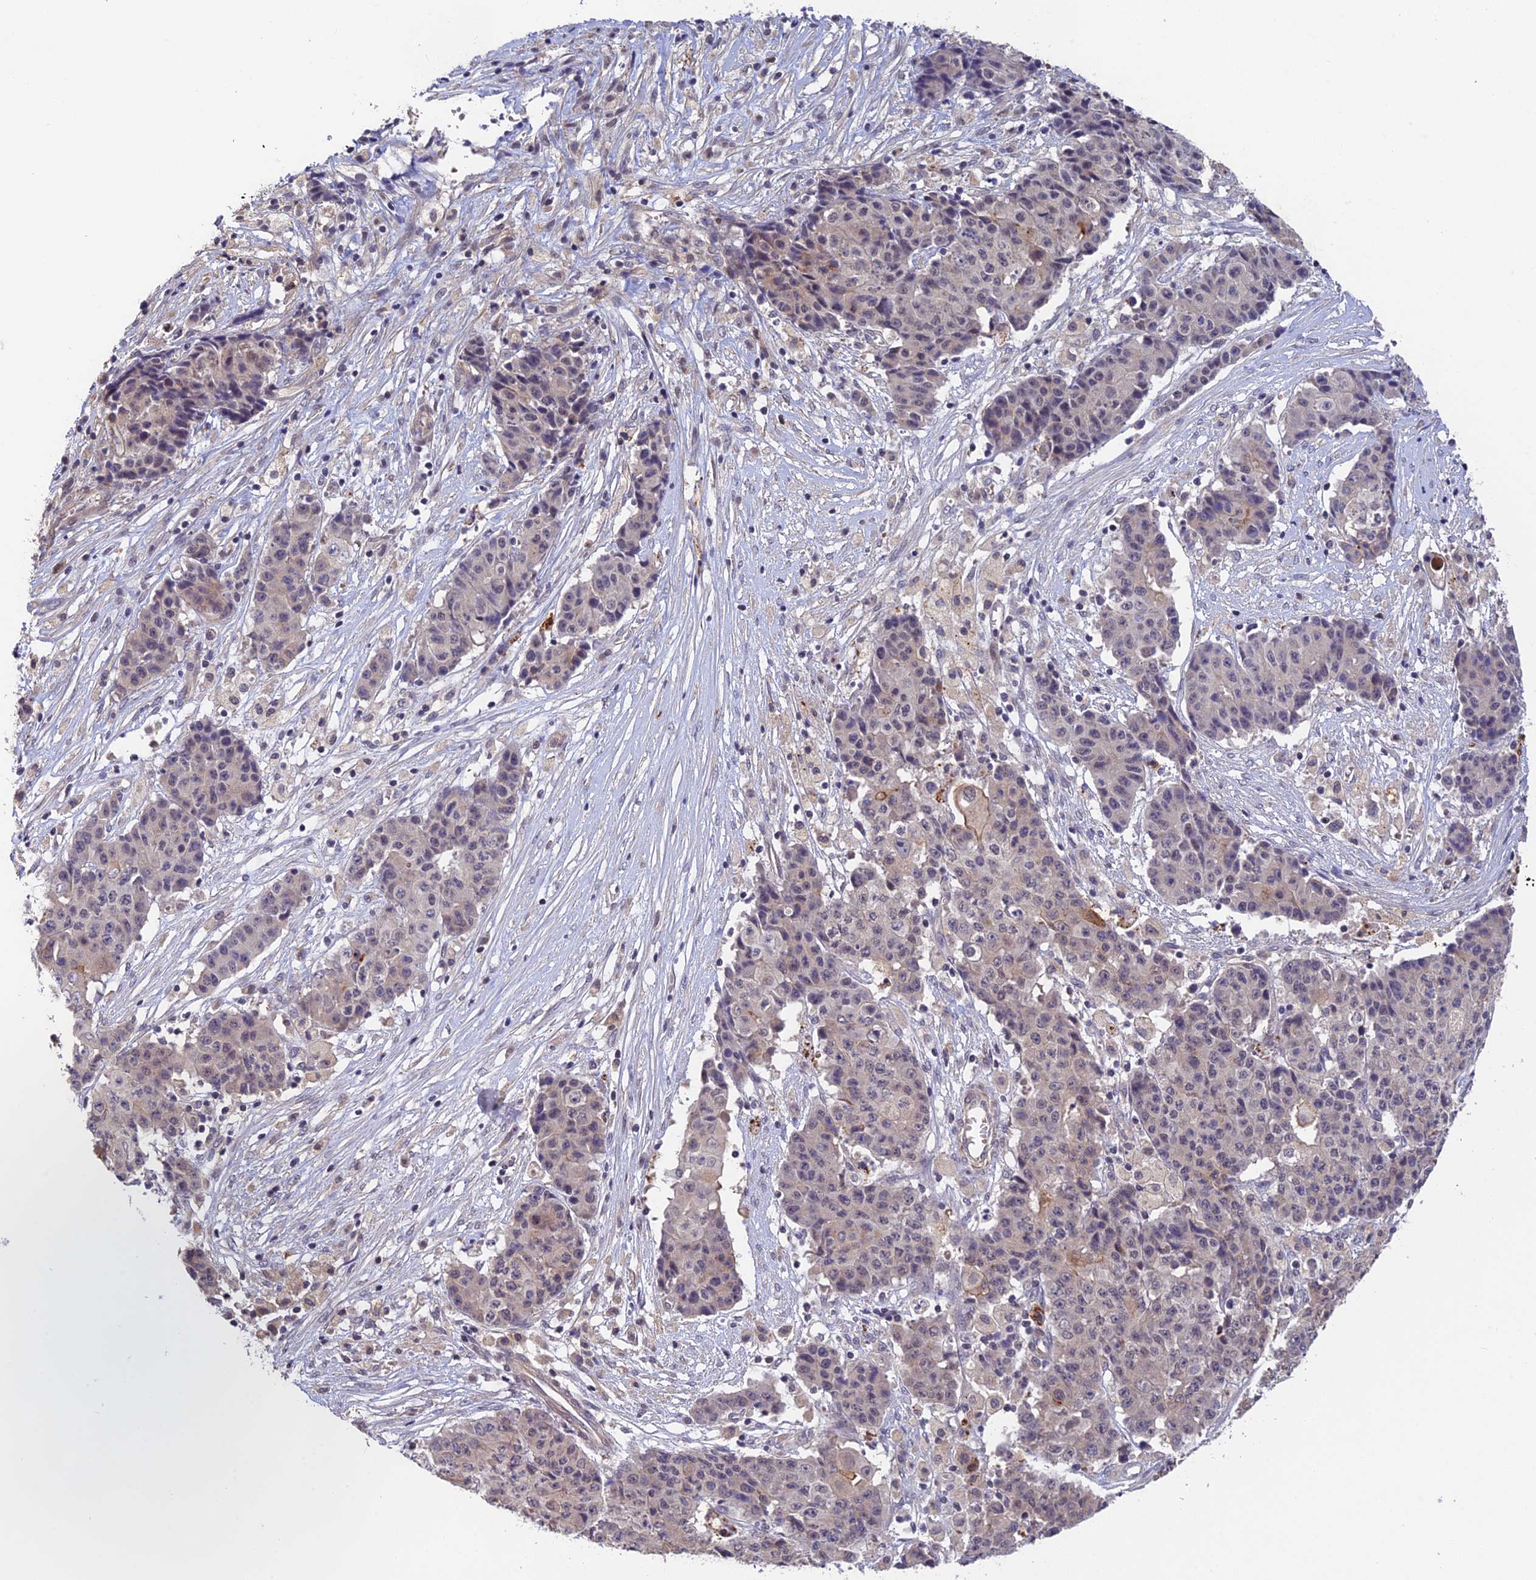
{"staining": {"intensity": "negative", "quantity": "none", "location": "none"}, "tissue": "ovarian cancer", "cell_type": "Tumor cells", "image_type": "cancer", "snomed": [{"axis": "morphology", "description": "Carcinoma, endometroid"}, {"axis": "topography", "description": "Ovary"}], "caption": "The photomicrograph shows no significant positivity in tumor cells of endometroid carcinoma (ovarian).", "gene": "CWH43", "patient": {"sex": "female", "age": 42}}